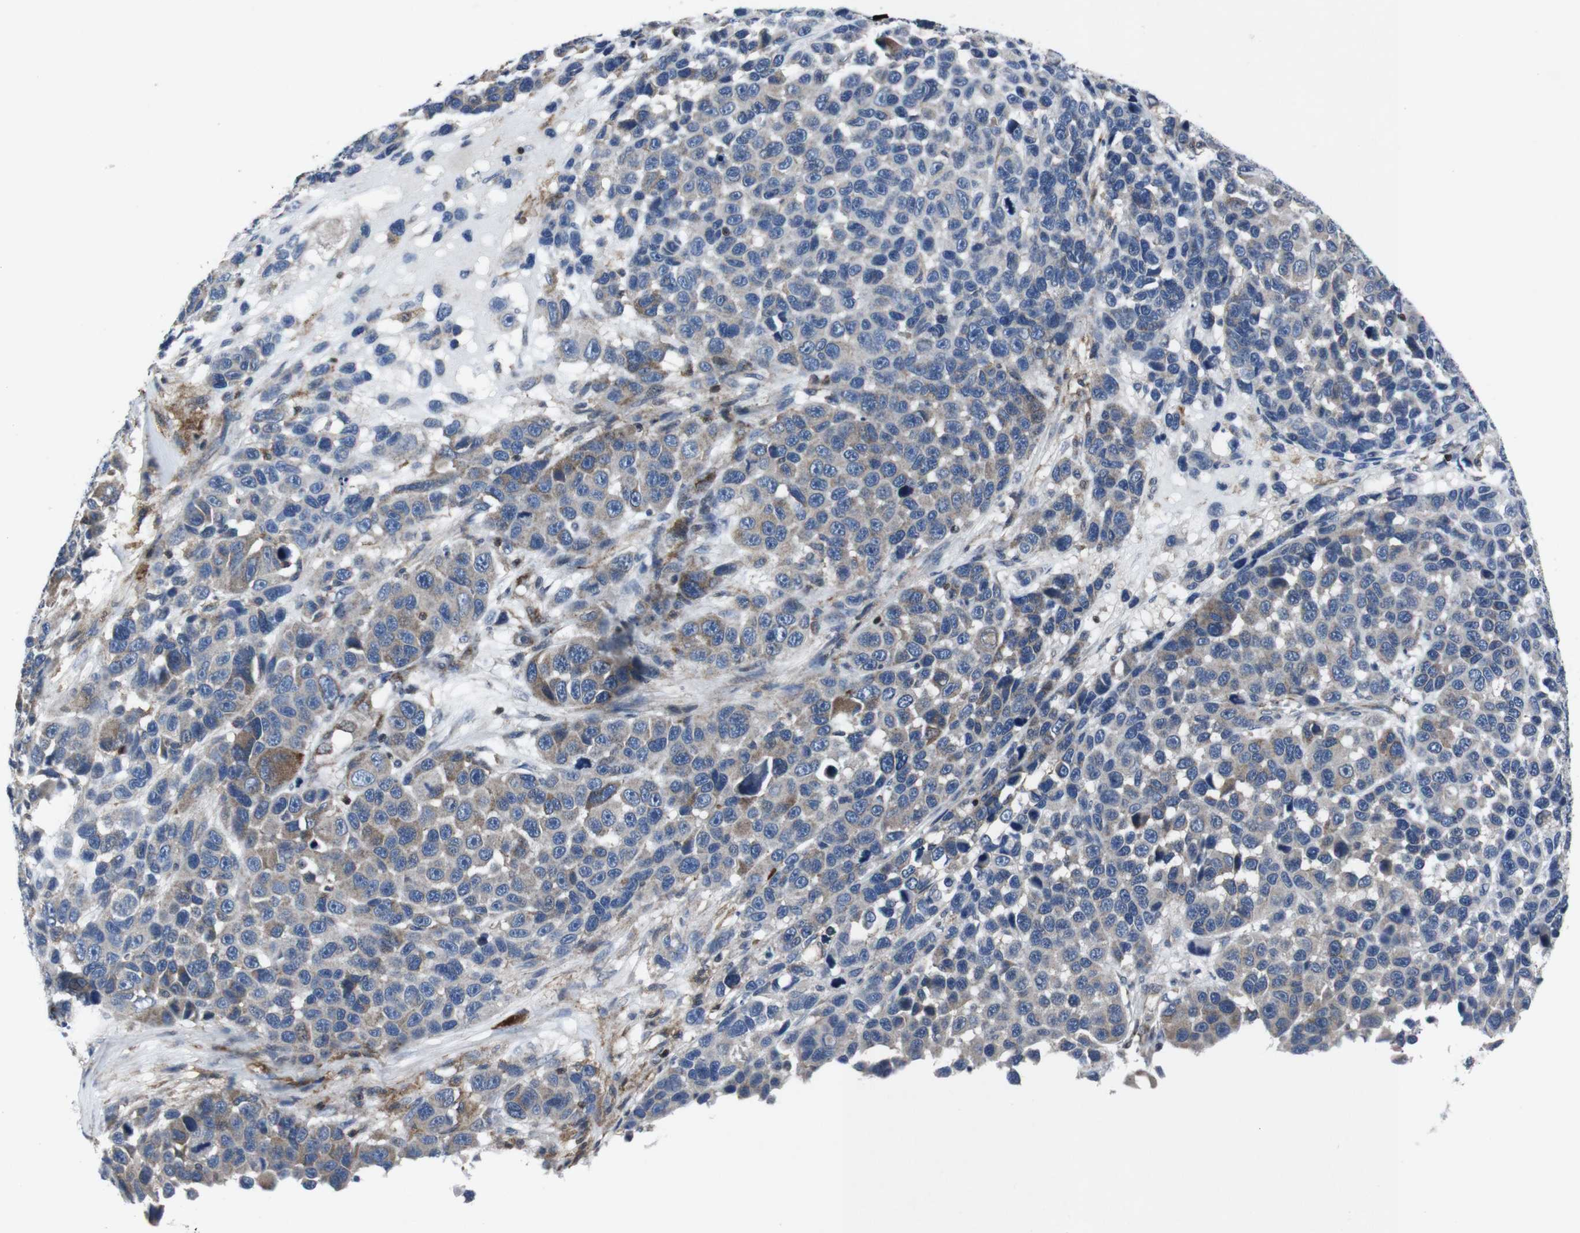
{"staining": {"intensity": "moderate", "quantity": "<25%", "location": "cytoplasmic/membranous"}, "tissue": "melanoma", "cell_type": "Tumor cells", "image_type": "cancer", "snomed": [{"axis": "morphology", "description": "Malignant melanoma, NOS"}, {"axis": "topography", "description": "Skin"}], "caption": "Immunohistochemical staining of human malignant melanoma demonstrates moderate cytoplasmic/membranous protein positivity in about <25% of tumor cells.", "gene": "STAT4", "patient": {"sex": "male", "age": 53}}